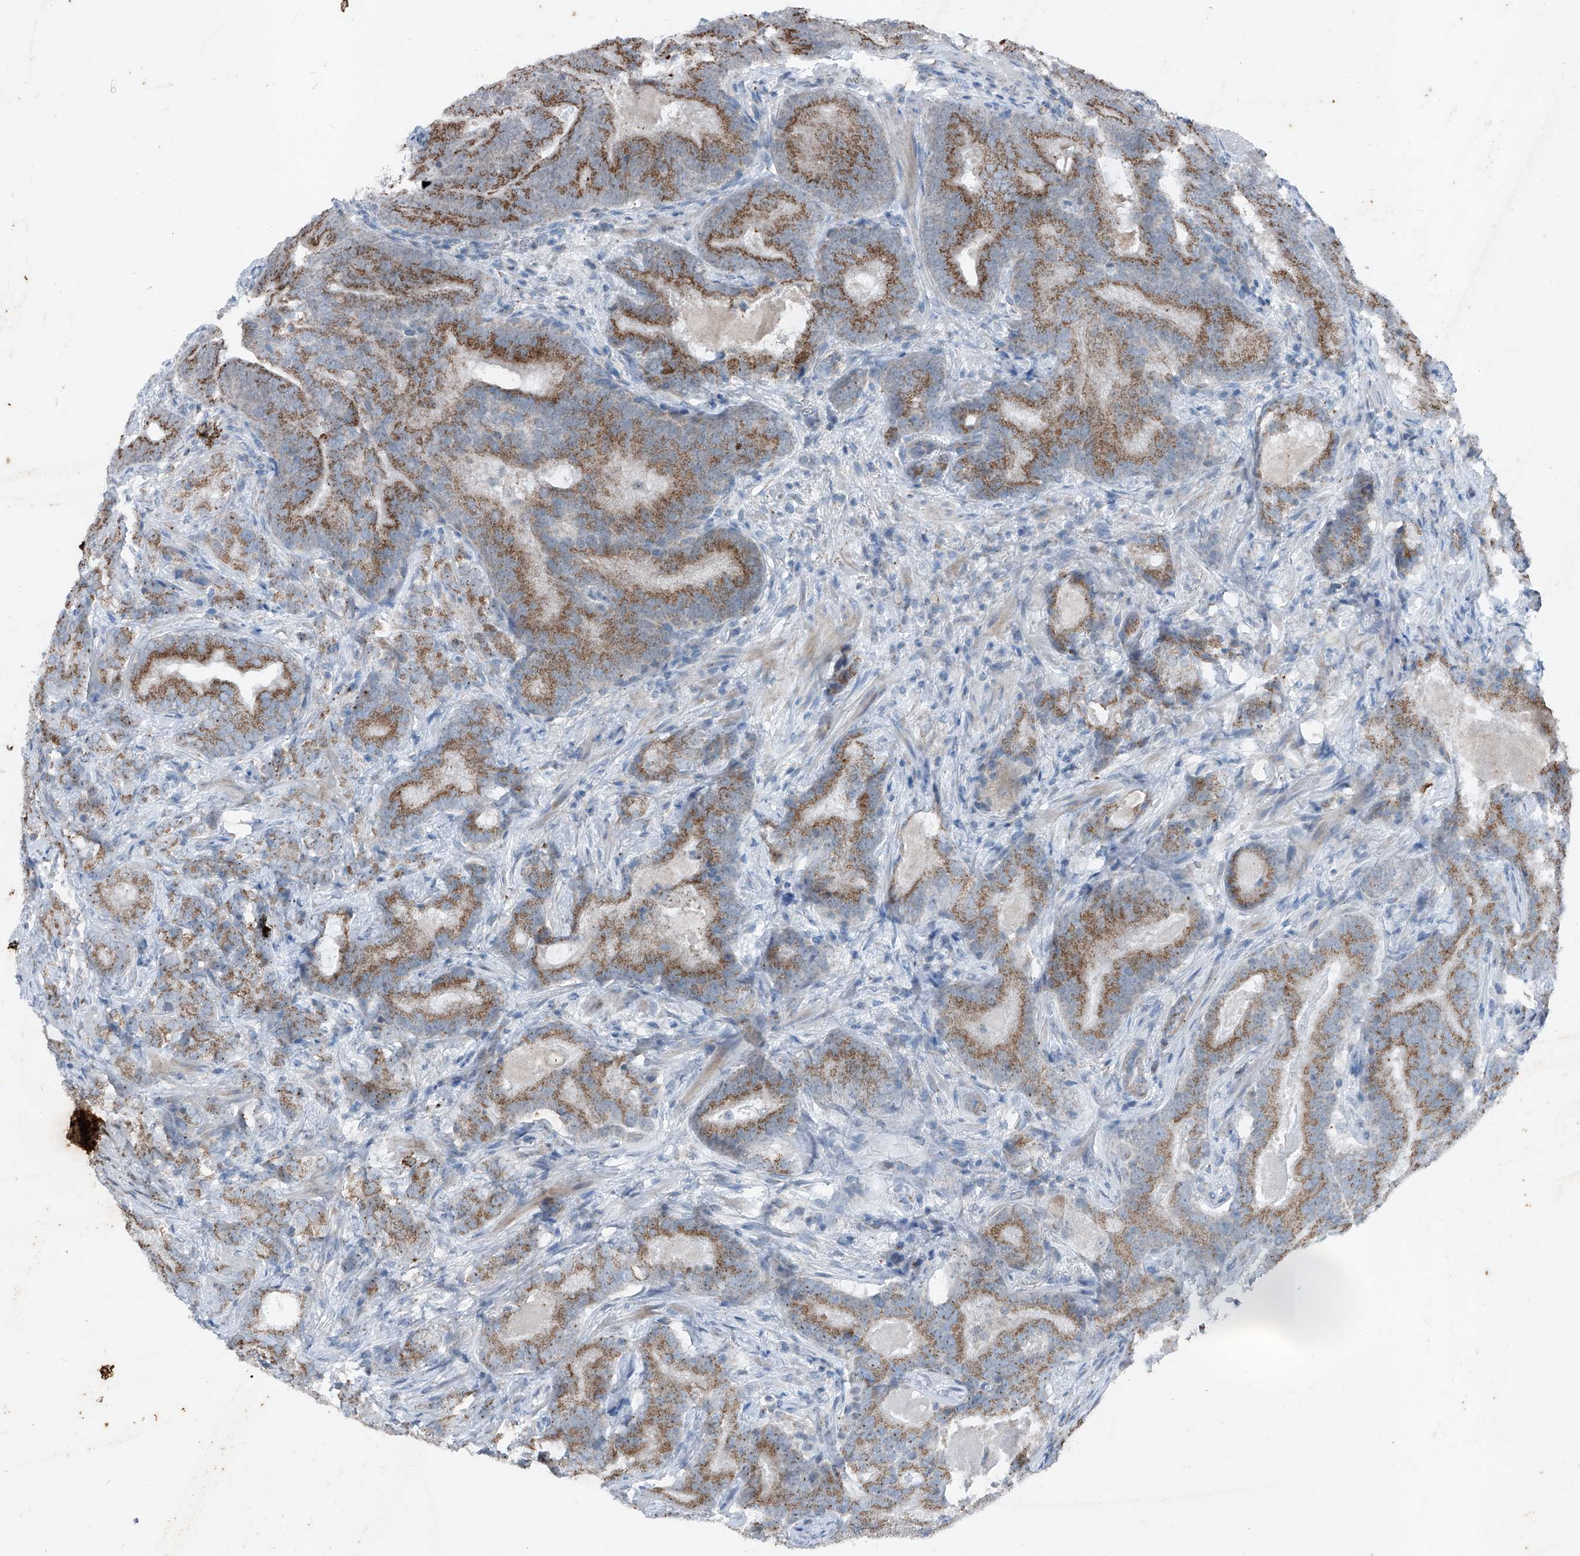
{"staining": {"intensity": "moderate", "quantity": ">75%", "location": "cytoplasmic/membranous"}, "tissue": "prostate cancer", "cell_type": "Tumor cells", "image_type": "cancer", "snomed": [{"axis": "morphology", "description": "Adenocarcinoma, High grade"}, {"axis": "topography", "description": "Prostate"}], "caption": "High-magnification brightfield microscopy of prostate cancer (high-grade adenocarcinoma) stained with DAB (brown) and counterstained with hematoxylin (blue). tumor cells exhibit moderate cytoplasmic/membranous positivity is present in approximately>75% of cells.", "gene": "DYRK1B", "patient": {"sex": "male", "age": 66}}